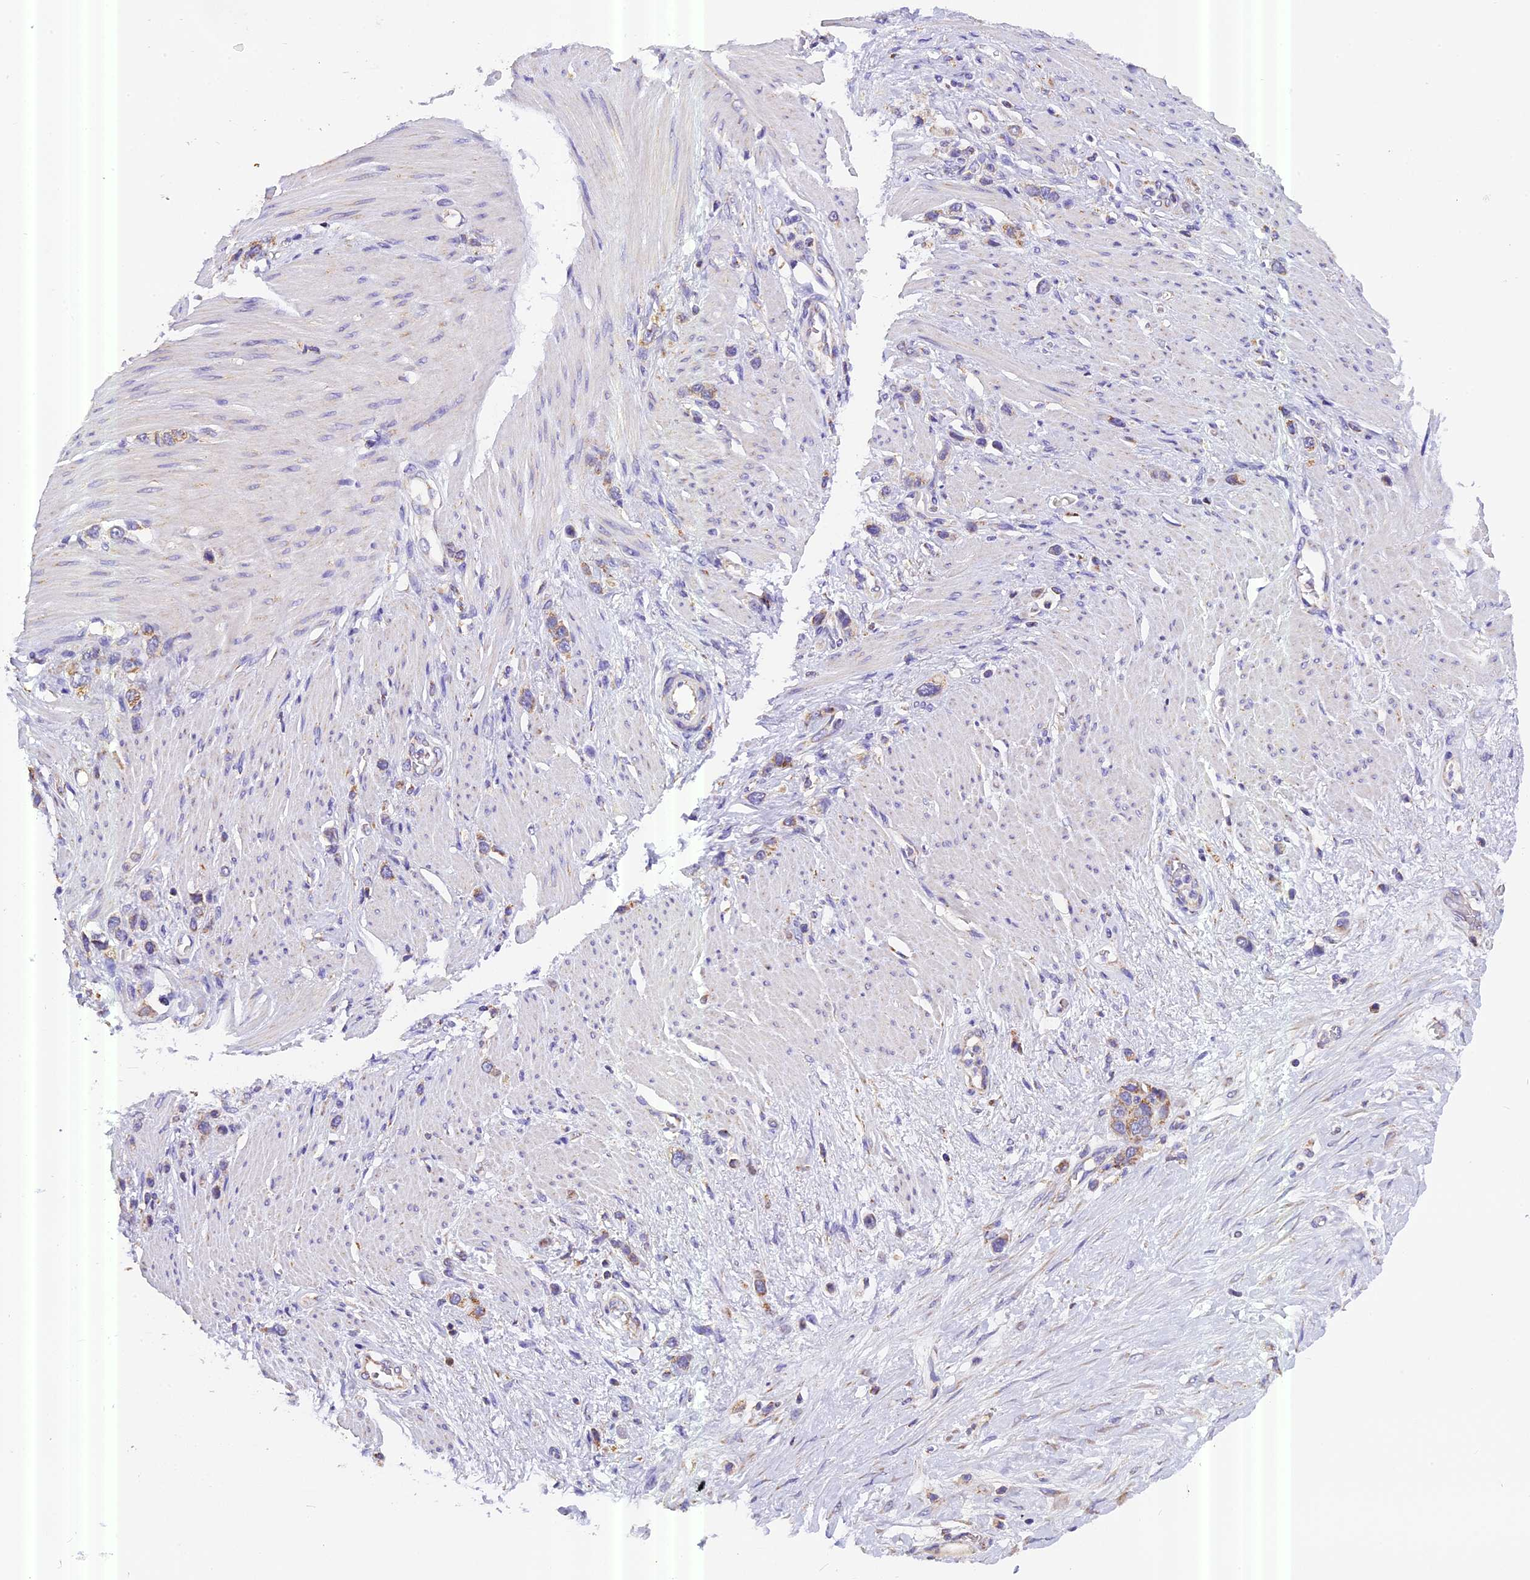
{"staining": {"intensity": "weak", "quantity": "25%-75%", "location": "cytoplasmic/membranous"}, "tissue": "stomach cancer", "cell_type": "Tumor cells", "image_type": "cancer", "snomed": [{"axis": "morphology", "description": "Adenocarcinoma, NOS"}, {"axis": "morphology", "description": "Adenocarcinoma, High grade"}, {"axis": "topography", "description": "Stomach, upper"}, {"axis": "topography", "description": "Stomach, lower"}], "caption": "Weak cytoplasmic/membranous protein staining is seen in about 25%-75% of tumor cells in stomach cancer (adenocarcinoma (high-grade)).", "gene": "MGME1", "patient": {"sex": "female", "age": 65}}